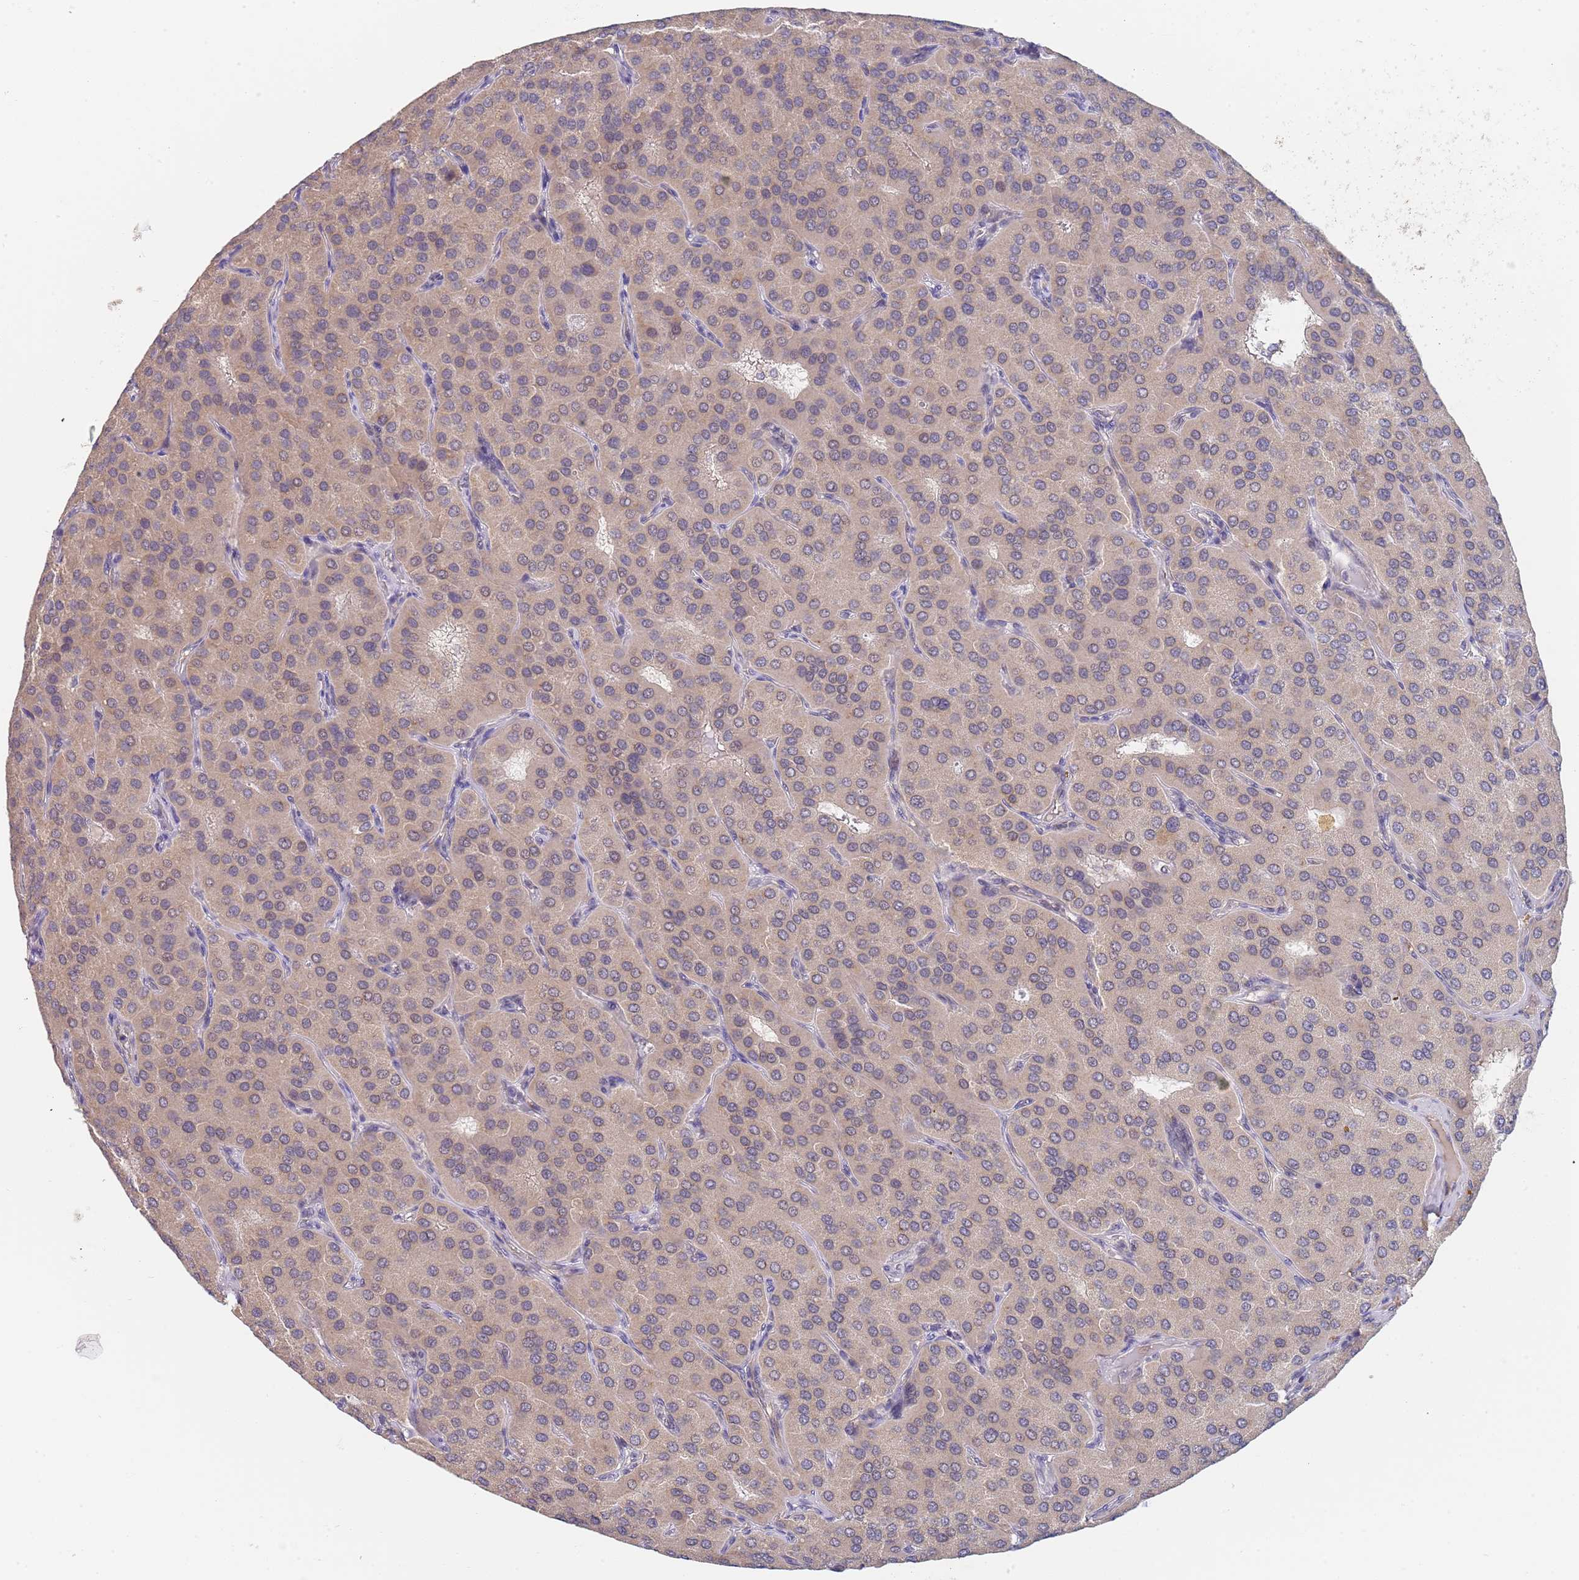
{"staining": {"intensity": "negative", "quantity": "none", "location": "none"}, "tissue": "parathyroid gland", "cell_type": "Glandular cells", "image_type": "normal", "snomed": [{"axis": "morphology", "description": "Normal tissue, NOS"}, {"axis": "morphology", "description": "Adenoma, NOS"}, {"axis": "topography", "description": "Parathyroid gland"}], "caption": "This is a image of immunohistochemistry staining of unremarkable parathyroid gland, which shows no expression in glandular cells.", "gene": "B4GALT4", "patient": {"sex": "female", "age": 86}}